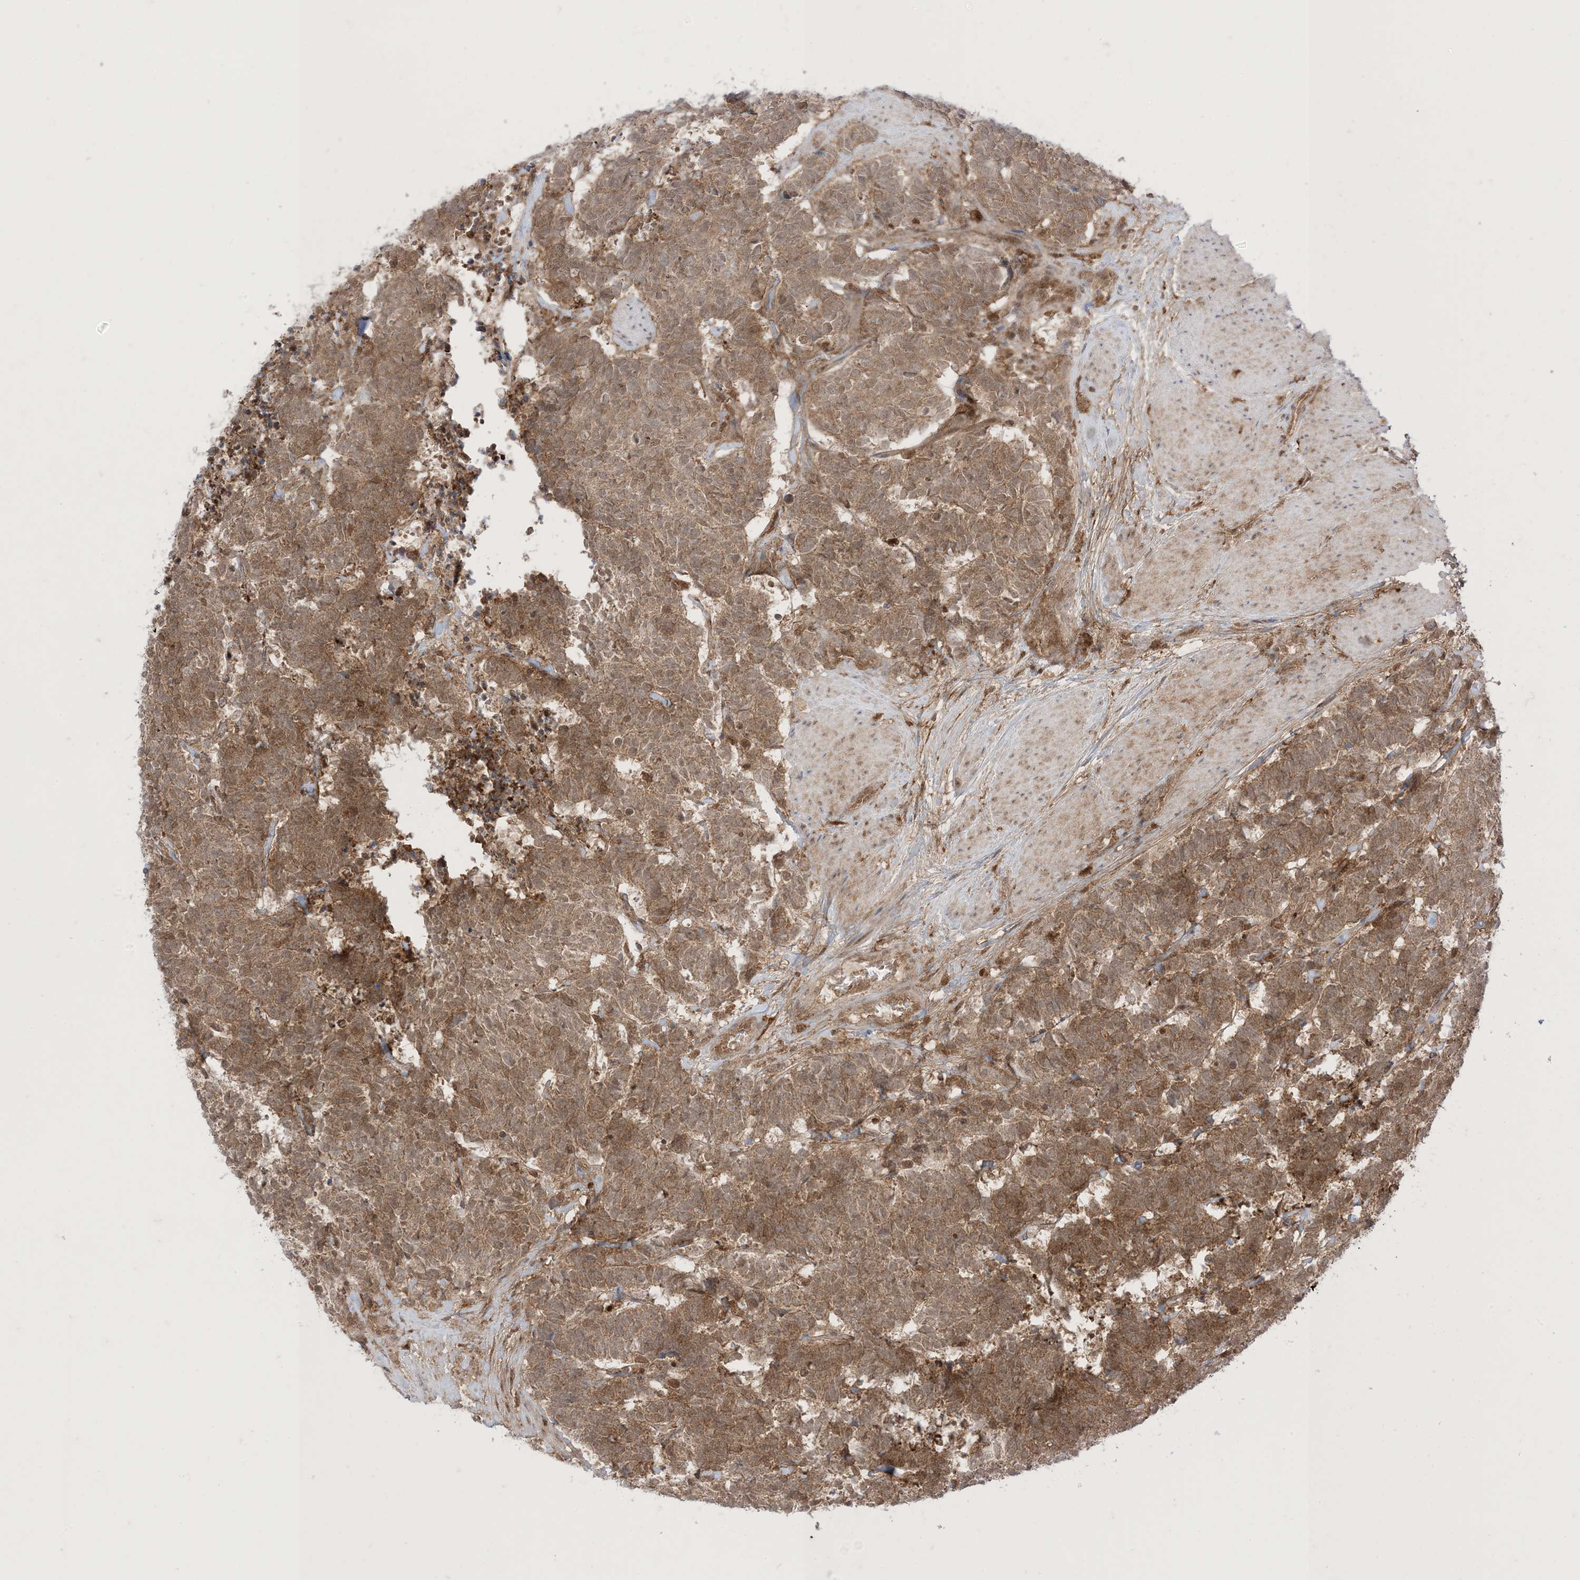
{"staining": {"intensity": "moderate", "quantity": "25%-75%", "location": "cytoplasmic/membranous"}, "tissue": "carcinoid", "cell_type": "Tumor cells", "image_type": "cancer", "snomed": [{"axis": "morphology", "description": "Carcinoma, NOS"}, {"axis": "morphology", "description": "Carcinoid, malignant, NOS"}, {"axis": "topography", "description": "Urinary bladder"}], "caption": "Carcinoid (malignant) stained for a protein (brown) demonstrates moderate cytoplasmic/membranous positive expression in approximately 25%-75% of tumor cells.", "gene": "PTPA", "patient": {"sex": "male", "age": 57}}